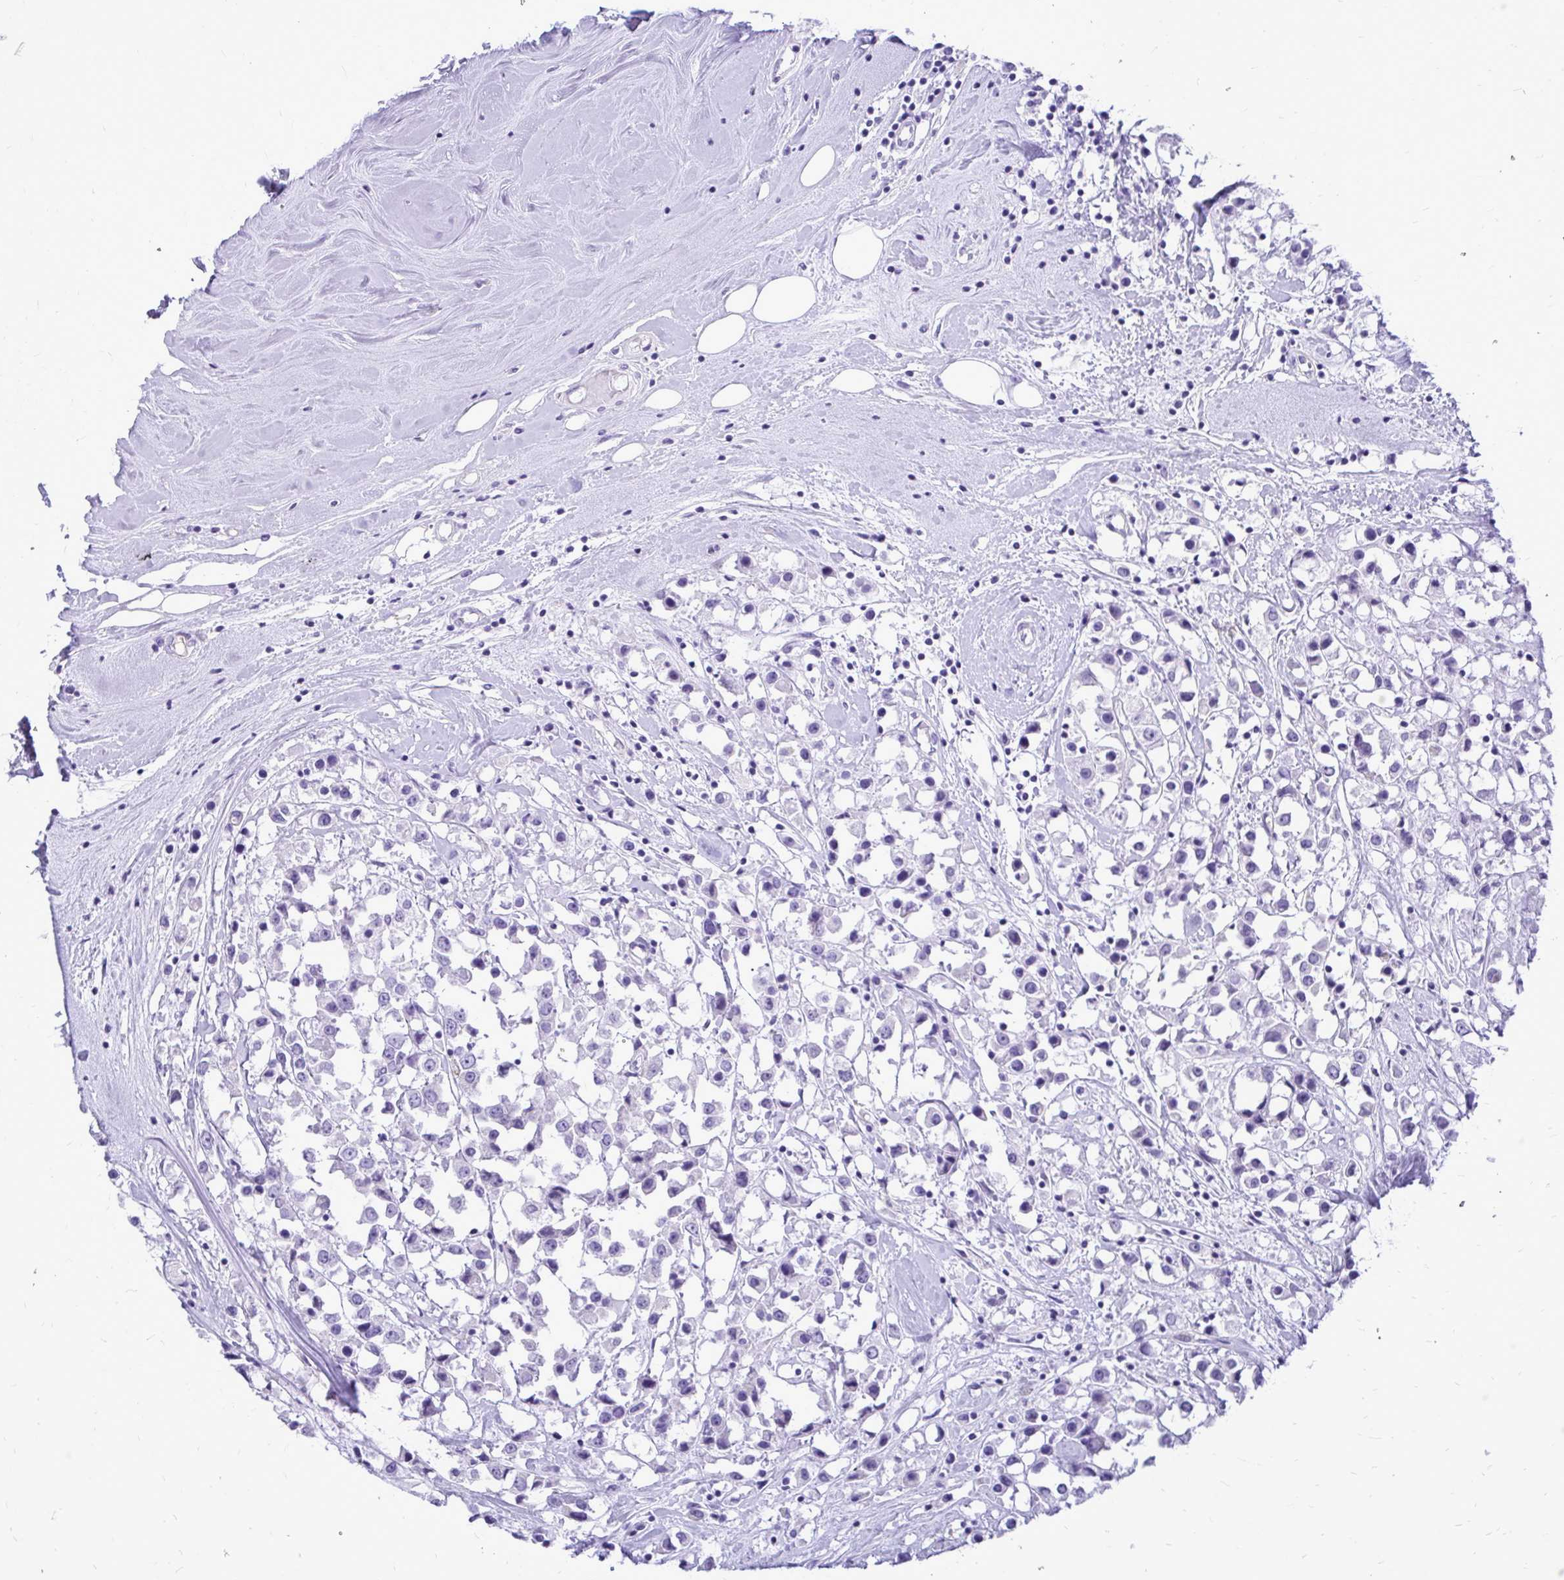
{"staining": {"intensity": "negative", "quantity": "none", "location": "none"}, "tissue": "breast cancer", "cell_type": "Tumor cells", "image_type": "cancer", "snomed": [{"axis": "morphology", "description": "Duct carcinoma"}, {"axis": "topography", "description": "Breast"}], "caption": "Protein analysis of breast cancer (infiltrating ductal carcinoma) shows no significant positivity in tumor cells.", "gene": "PELI3", "patient": {"sex": "female", "age": 61}}